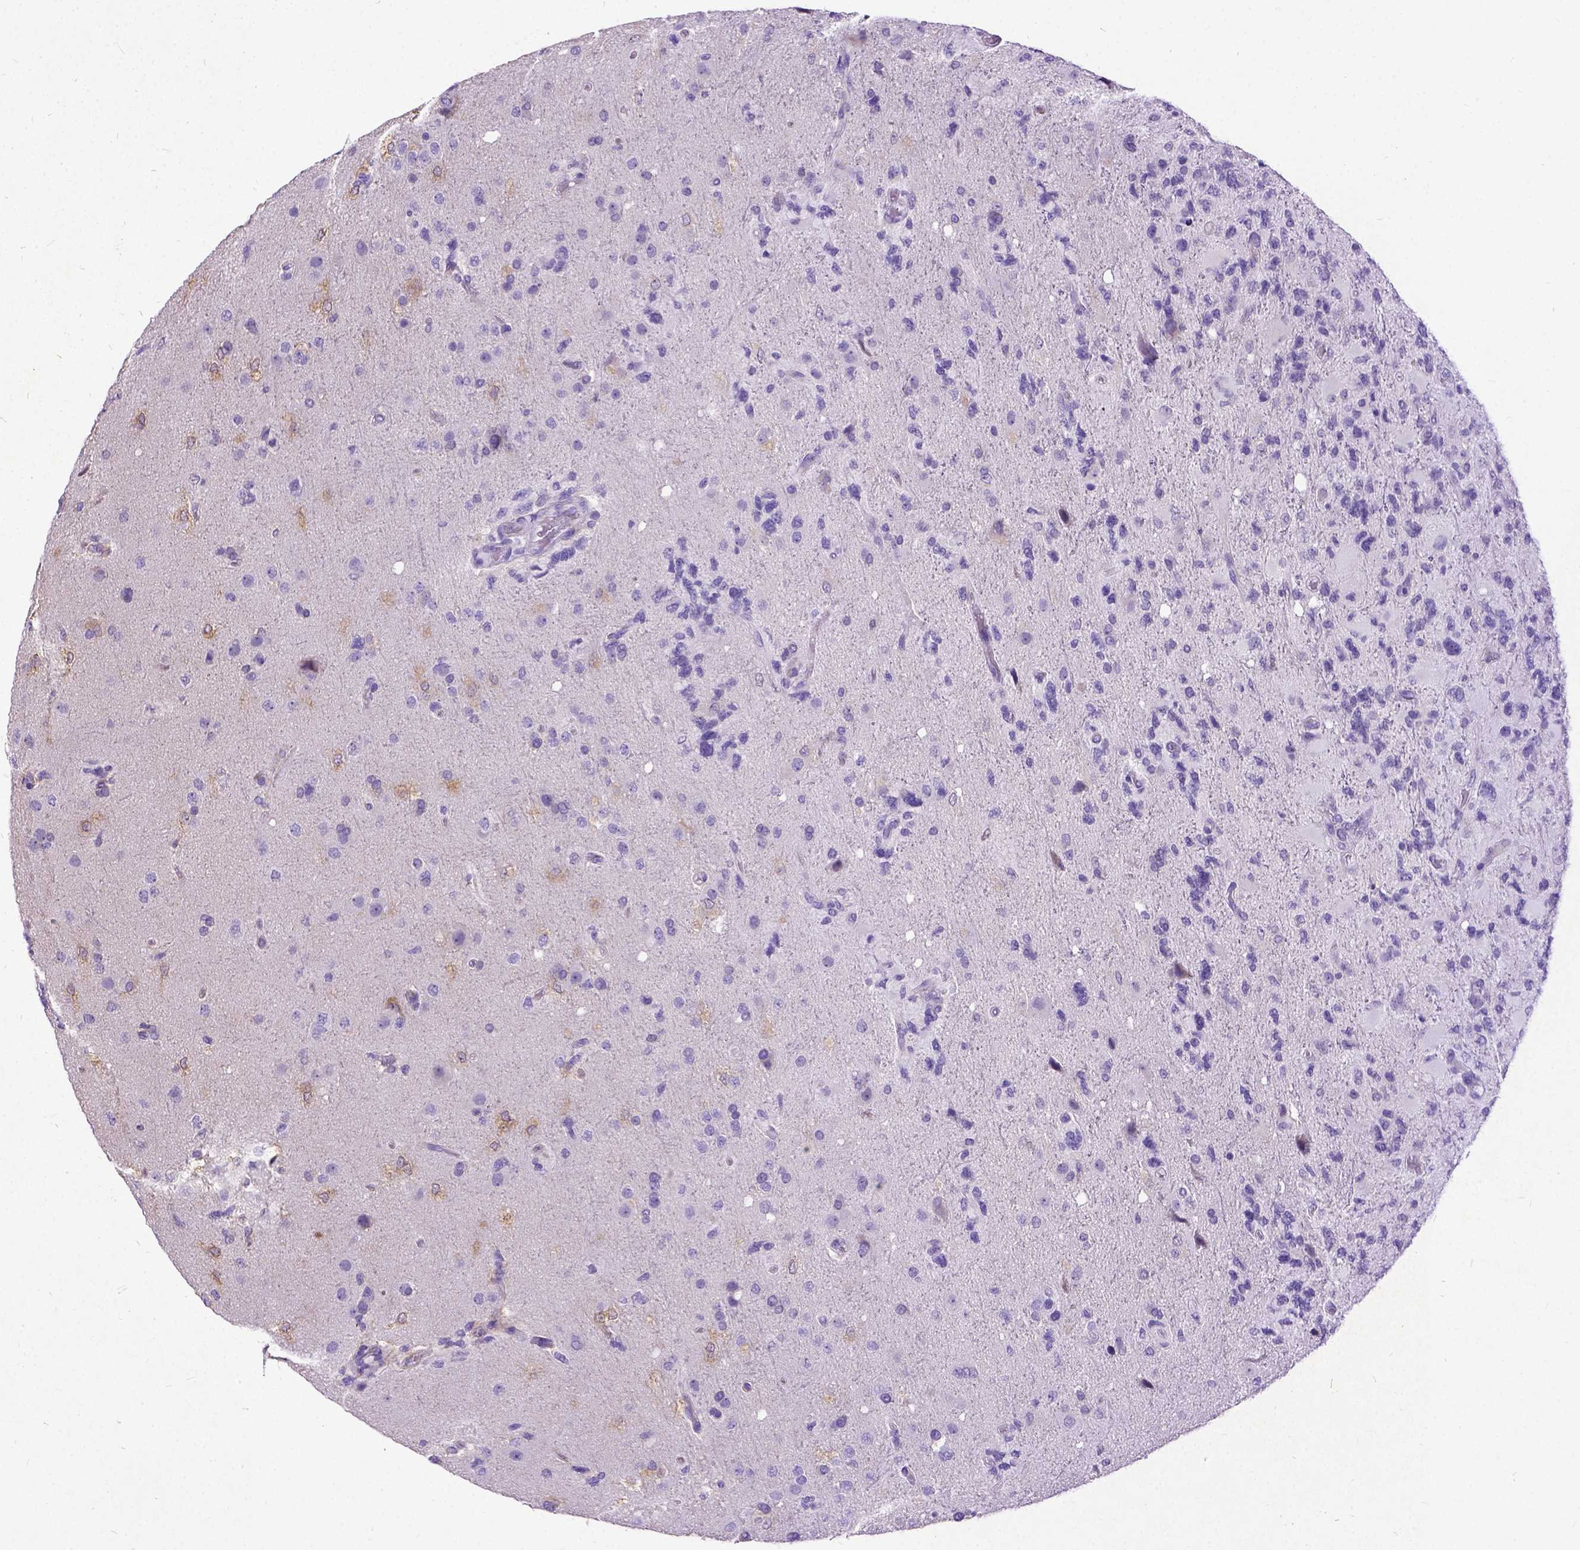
{"staining": {"intensity": "weak", "quantity": "<25%", "location": "cytoplasmic/membranous"}, "tissue": "glioma", "cell_type": "Tumor cells", "image_type": "cancer", "snomed": [{"axis": "morphology", "description": "Glioma, malignant, High grade"}, {"axis": "topography", "description": "Brain"}], "caption": "Immunohistochemistry (IHC) micrograph of glioma stained for a protein (brown), which exhibits no staining in tumor cells.", "gene": "NEUROD4", "patient": {"sex": "female", "age": 71}}